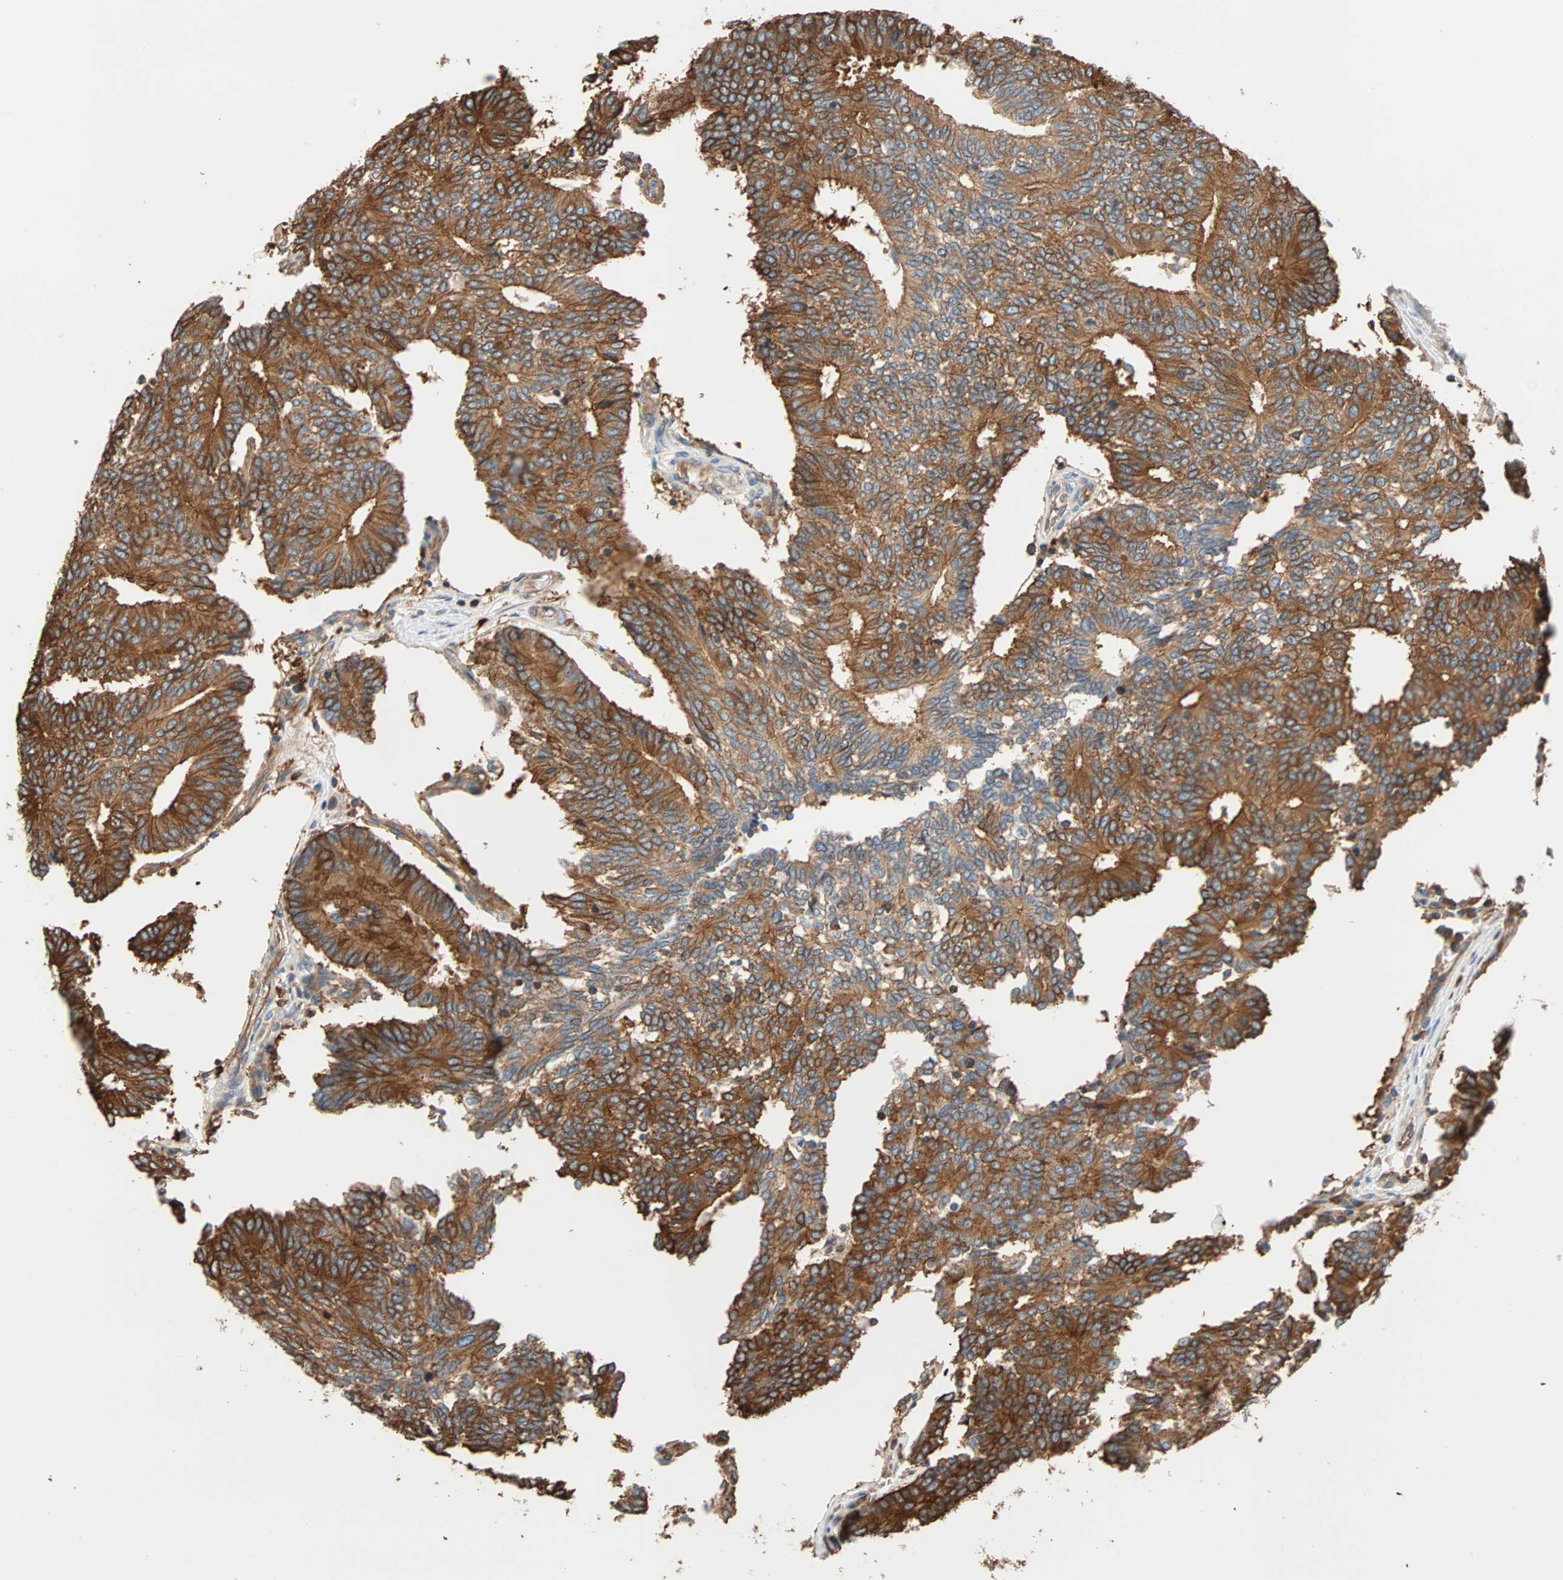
{"staining": {"intensity": "strong", "quantity": ">75%", "location": "cytoplasmic/membranous"}, "tissue": "prostate cancer", "cell_type": "Tumor cells", "image_type": "cancer", "snomed": [{"axis": "morphology", "description": "Adenocarcinoma, High grade"}, {"axis": "topography", "description": "Prostate"}], "caption": "Human prostate cancer stained for a protein (brown) demonstrates strong cytoplasmic/membranous positive staining in approximately >75% of tumor cells.", "gene": "EEF2", "patient": {"sex": "male", "age": 55}}